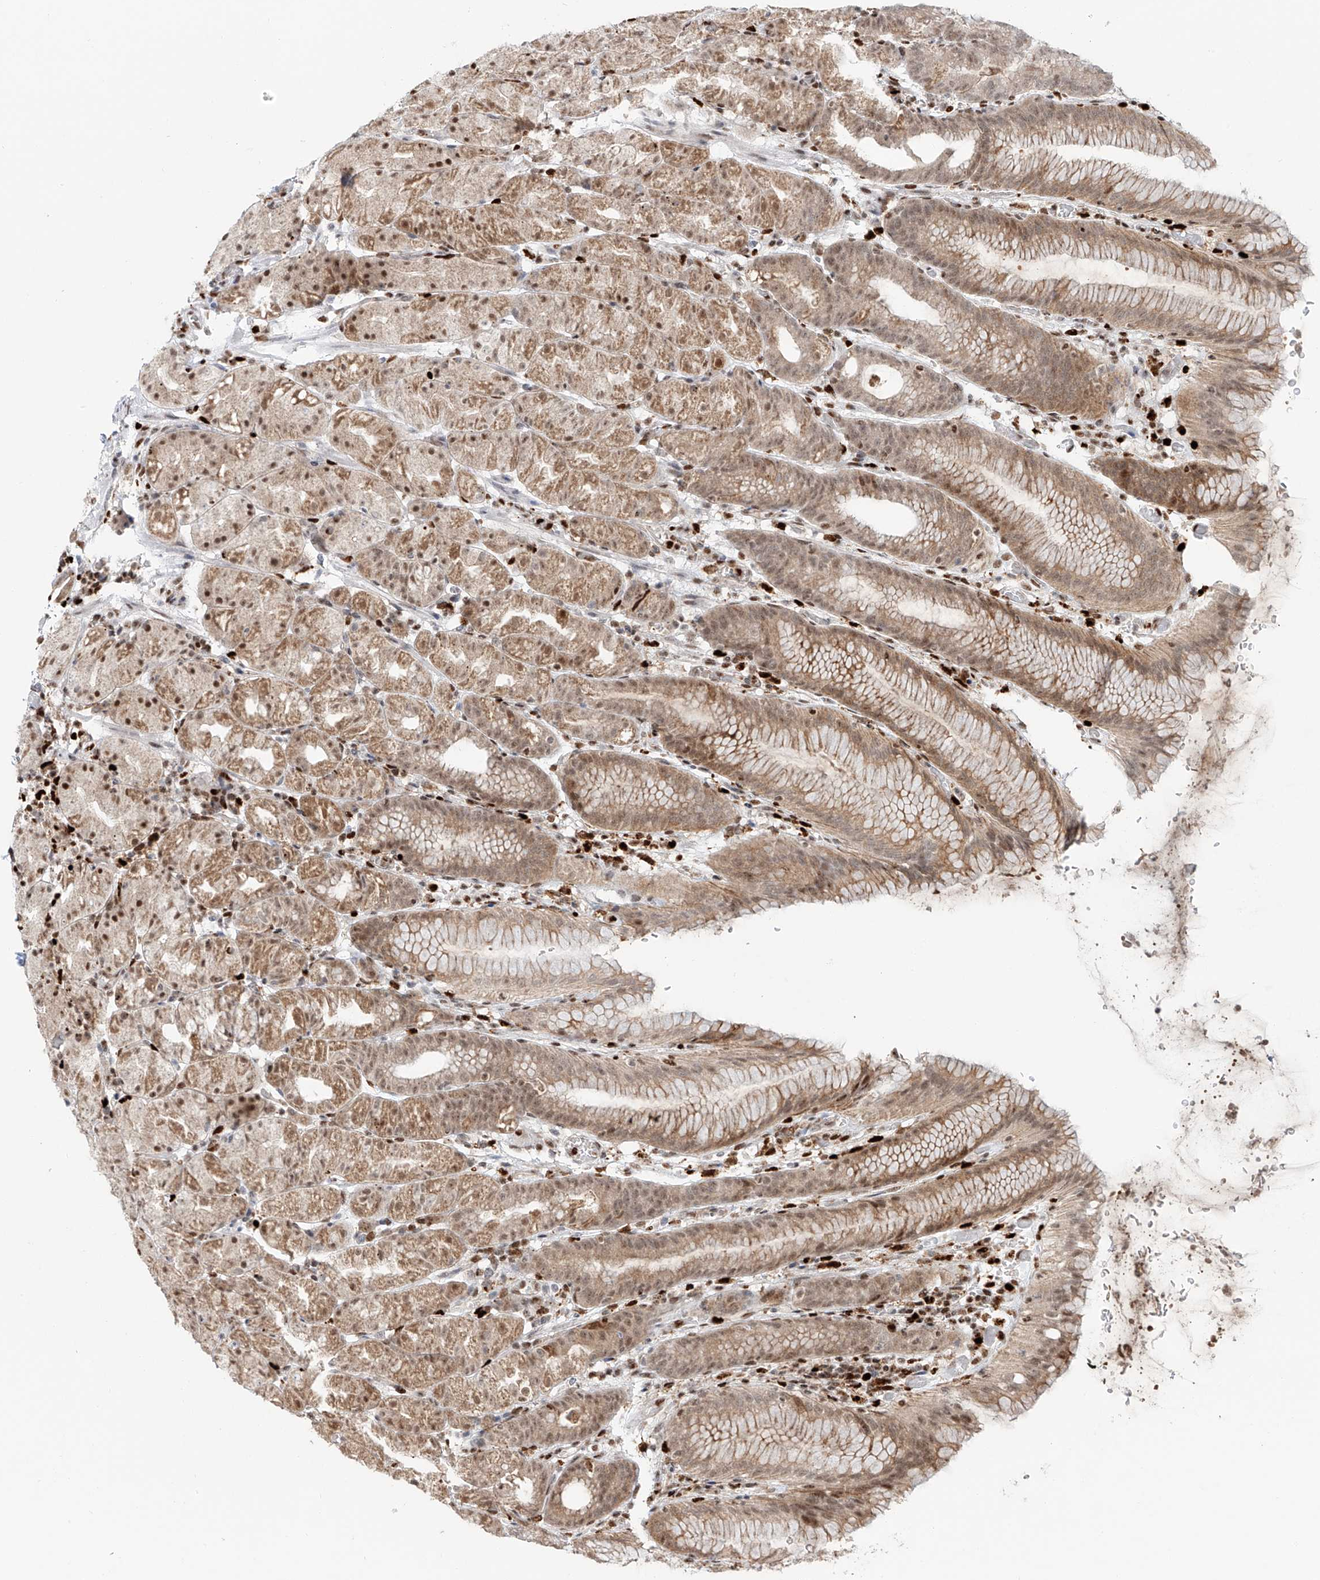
{"staining": {"intensity": "moderate", "quantity": "25%-75%", "location": "cytoplasmic/membranous,nuclear"}, "tissue": "stomach", "cell_type": "Glandular cells", "image_type": "normal", "snomed": [{"axis": "morphology", "description": "Normal tissue, NOS"}, {"axis": "topography", "description": "Stomach, upper"}], "caption": "Immunohistochemical staining of benign human stomach displays 25%-75% levels of moderate cytoplasmic/membranous,nuclear protein staining in approximately 25%-75% of glandular cells. The protein of interest is shown in brown color, while the nuclei are stained blue.", "gene": "DZIP1L", "patient": {"sex": "male", "age": 48}}